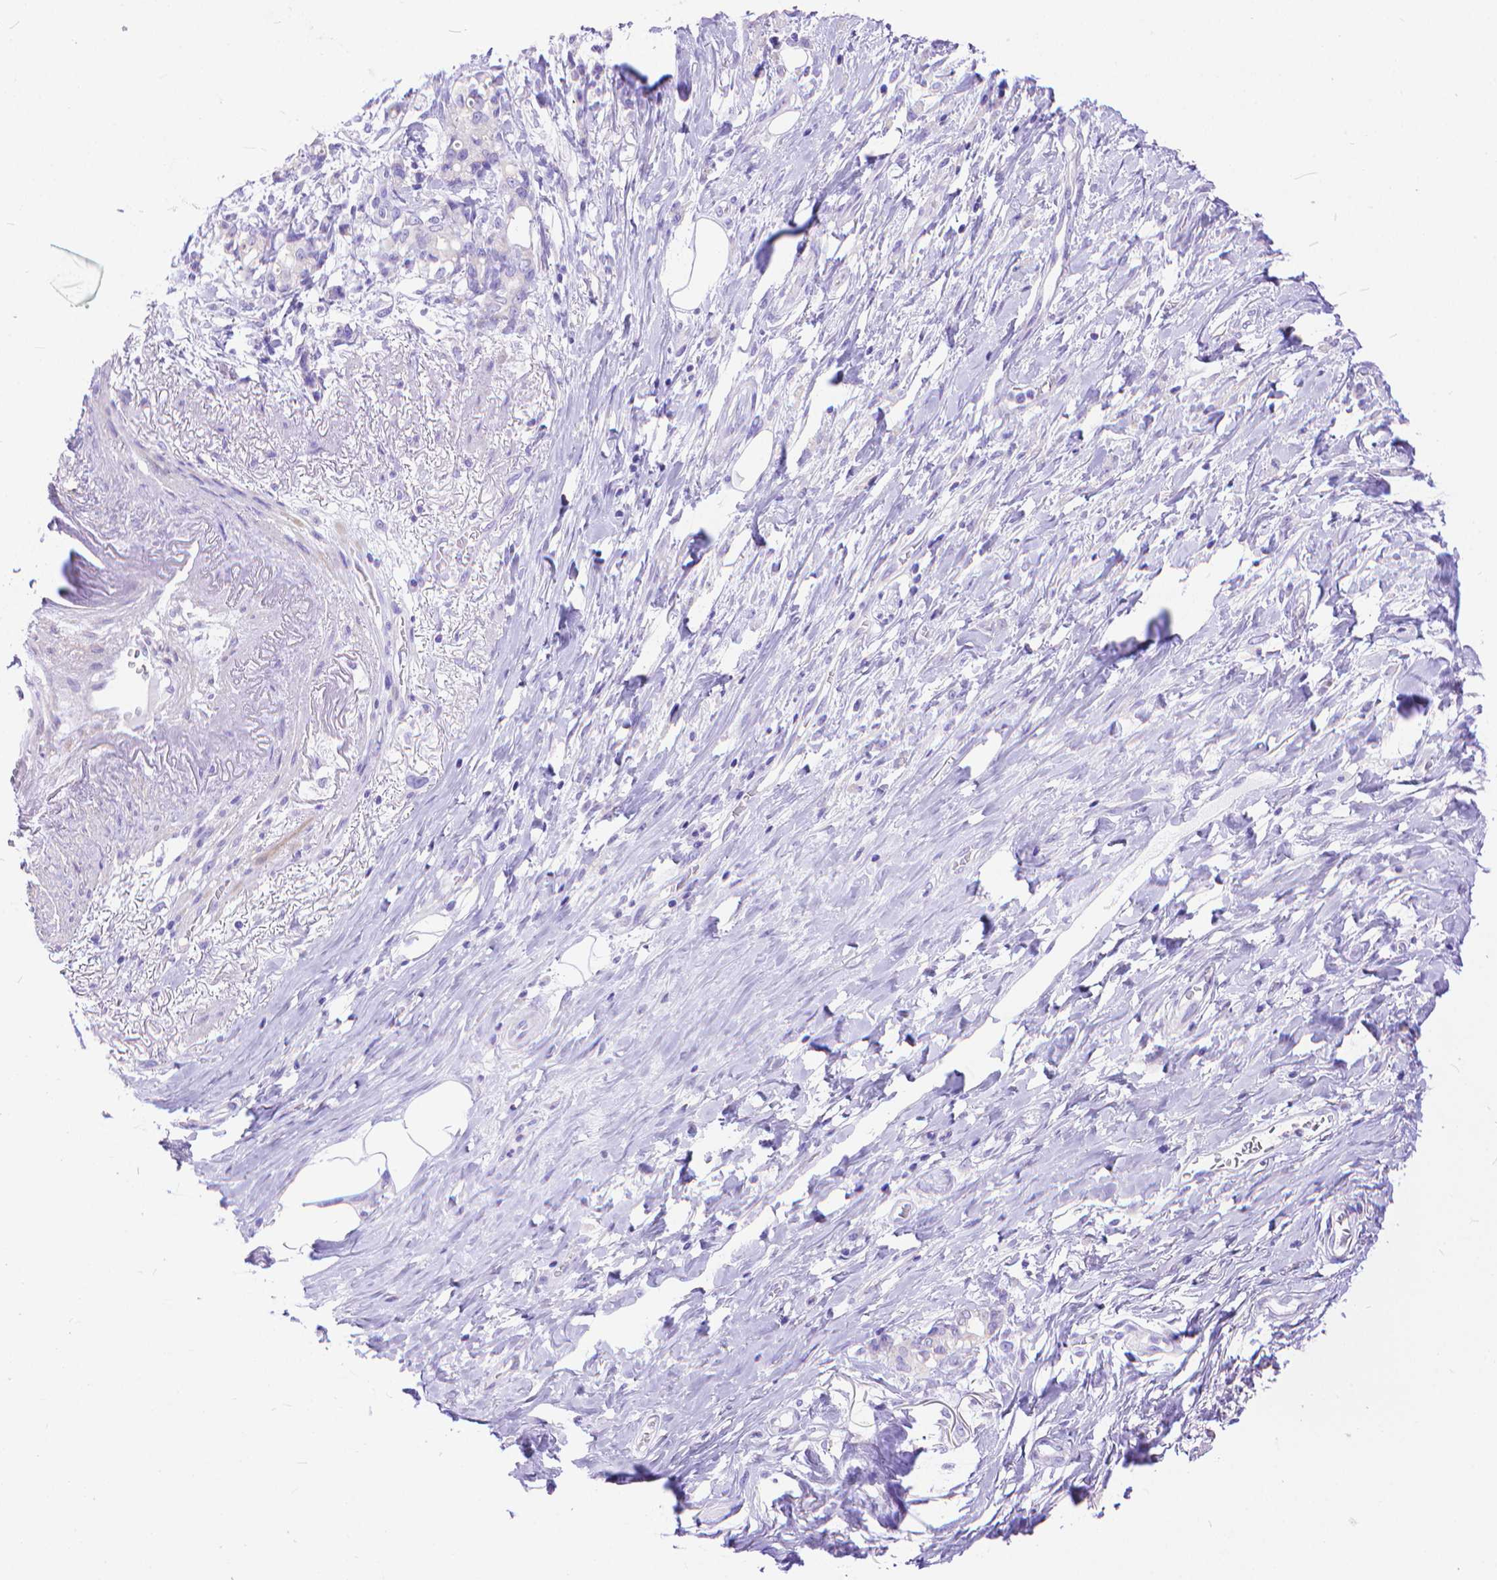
{"staining": {"intensity": "negative", "quantity": "none", "location": "none"}, "tissue": "stomach cancer", "cell_type": "Tumor cells", "image_type": "cancer", "snomed": [{"axis": "morphology", "description": "Adenocarcinoma, NOS"}, {"axis": "topography", "description": "Stomach"}], "caption": "Stomach cancer stained for a protein using IHC demonstrates no expression tumor cells.", "gene": "DHRS2", "patient": {"sex": "female", "age": 84}}